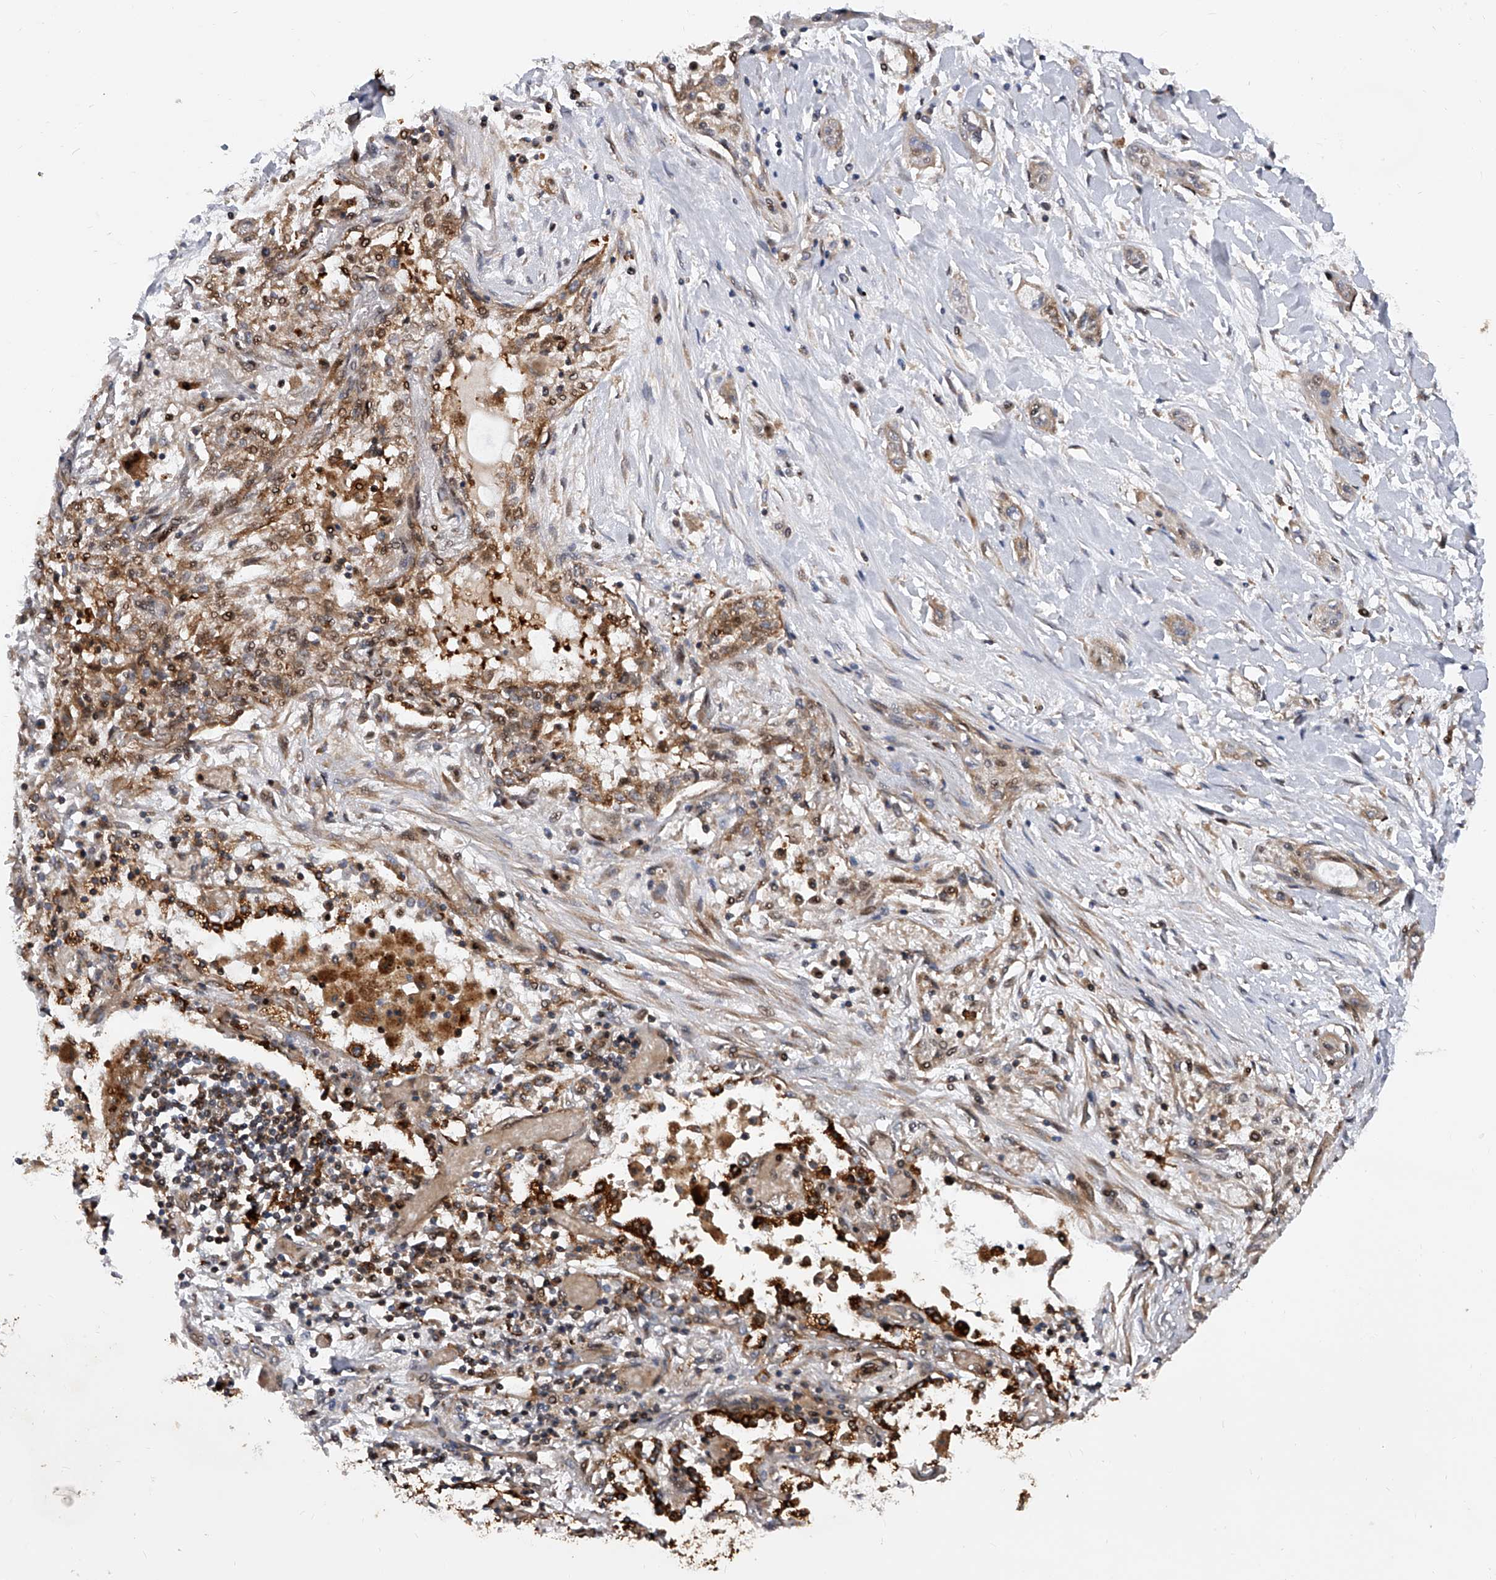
{"staining": {"intensity": "moderate", "quantity": "25%-75%", "location": "cytoplasmic/membranous"}, "tissue": "lung cancer", "cell_type": "Tumor cells", "image_type": "cancer", "snomed": [{"axis": "morphology", "description": "Squamous cell carcinoma, NOS"}, {"axis": "topography", "description": "Lung"}], "caption": "An image showing moderate cytoplasmic/membranous positivity in approximately 25%-75% of tumor cells in lung squamous cell carcinoma, as visualized by brown immunohistochemical staining.", "gene": "PDSS2", "patient": {"sex": "female", "age": 47}}